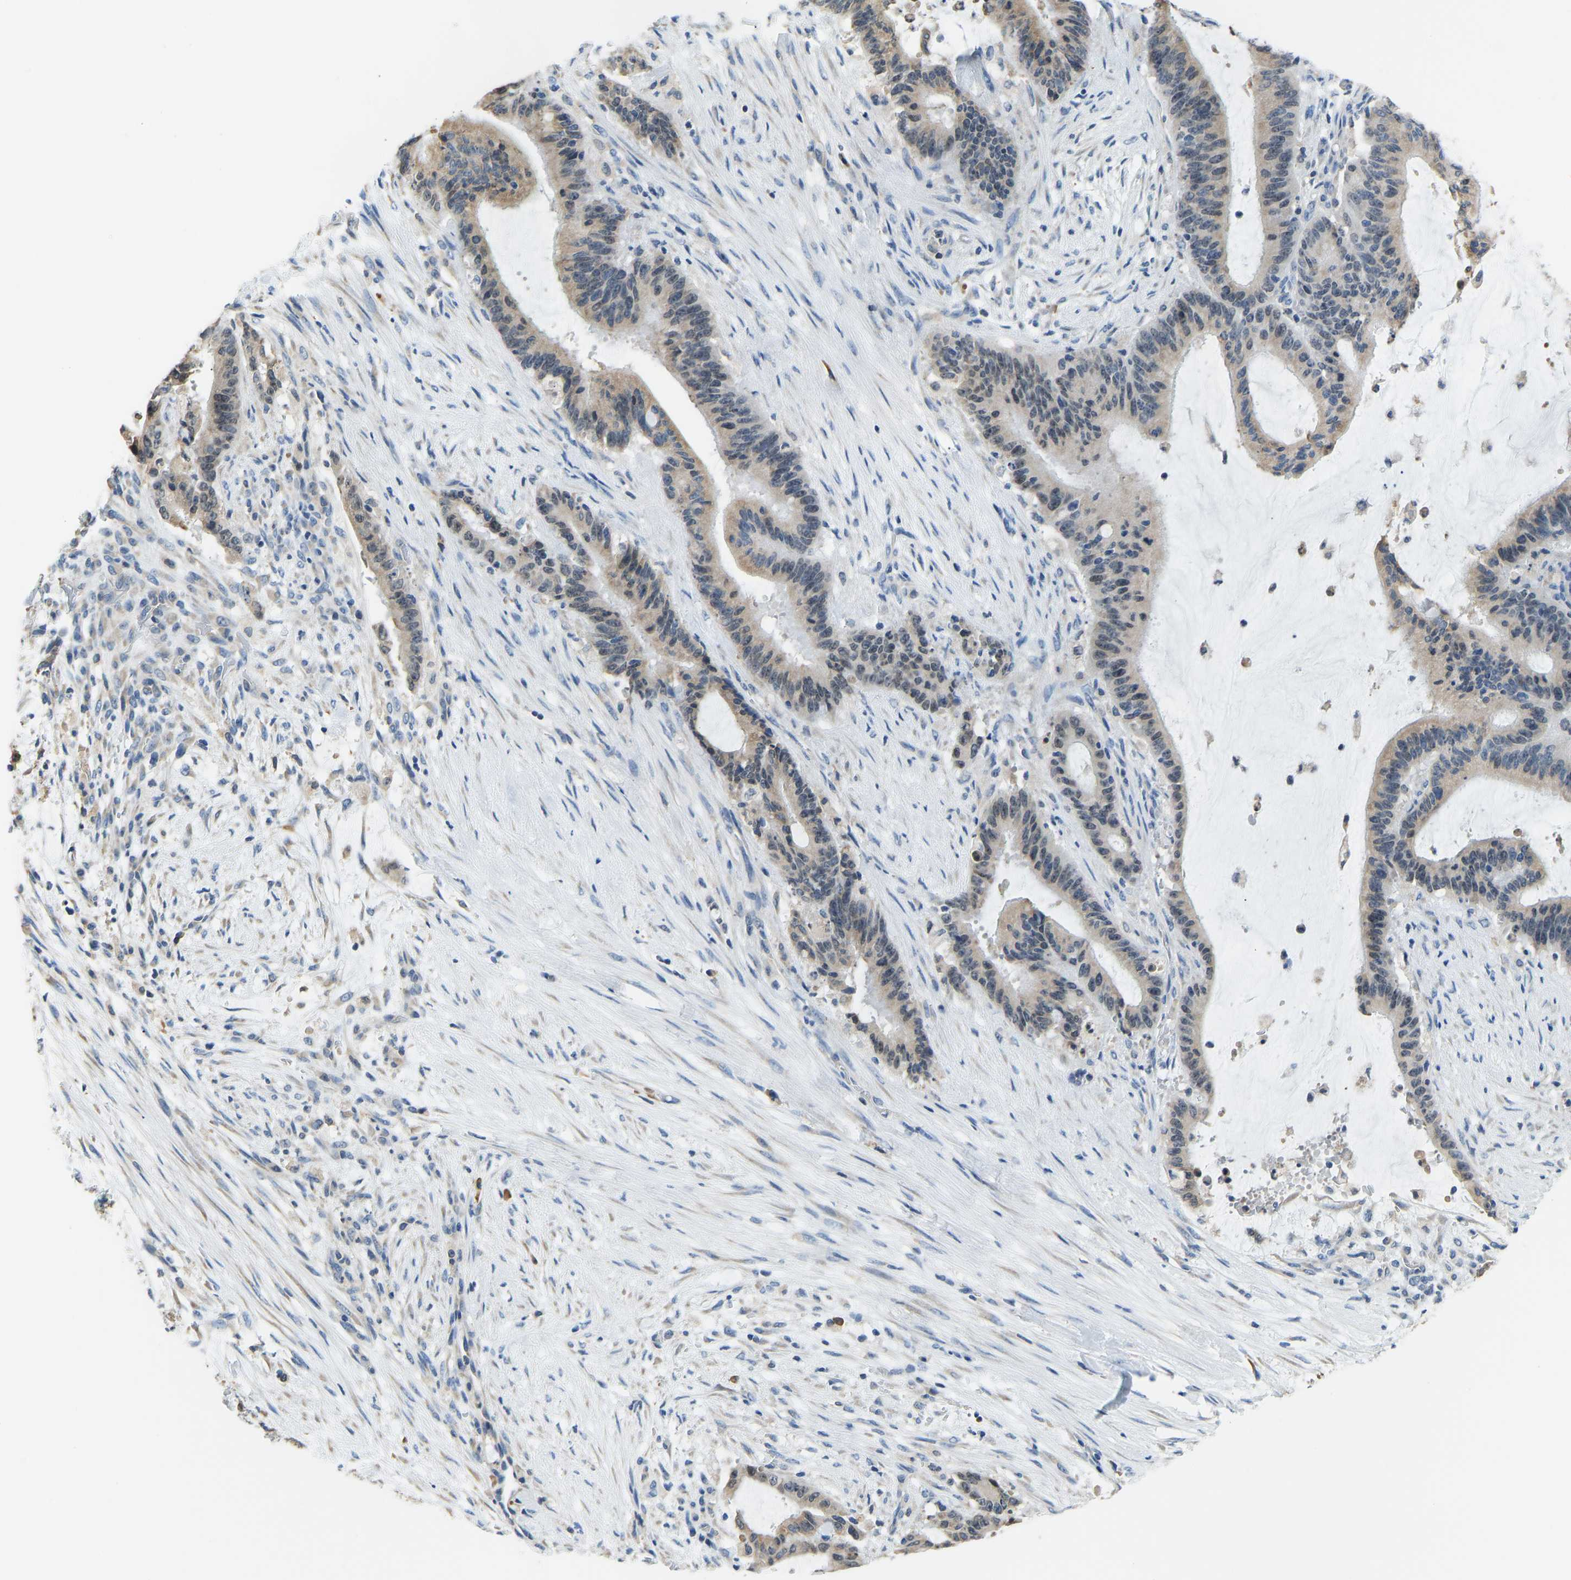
{"staining": {"intensity": "weak", "quantity": ">75%", "location": "cytoplasmic/membranous,nuclear"}, "tissue": "liver cancer", "cell_type": "Tumor cells", "image_type": "cancer", "snomed": [{"axis": "morphology", "description": "Normal tissue, NOS"}, {"axis": "morphology", "description": "Cholangiocarcinoma"}, {"axis": "topography", "description": "Liver"}, {"axis": "topography", "description": "Peripheral nerve tissue"}], "caption": "DAB immunohistochemical staining of liver cholangiocarcinoma exhibits weak cytoplasmic/membranous and nuclear protein expression in about >75% of tumor cells.", "gene": "VRK1", "patient": {"sex": "female", "age": 73}}